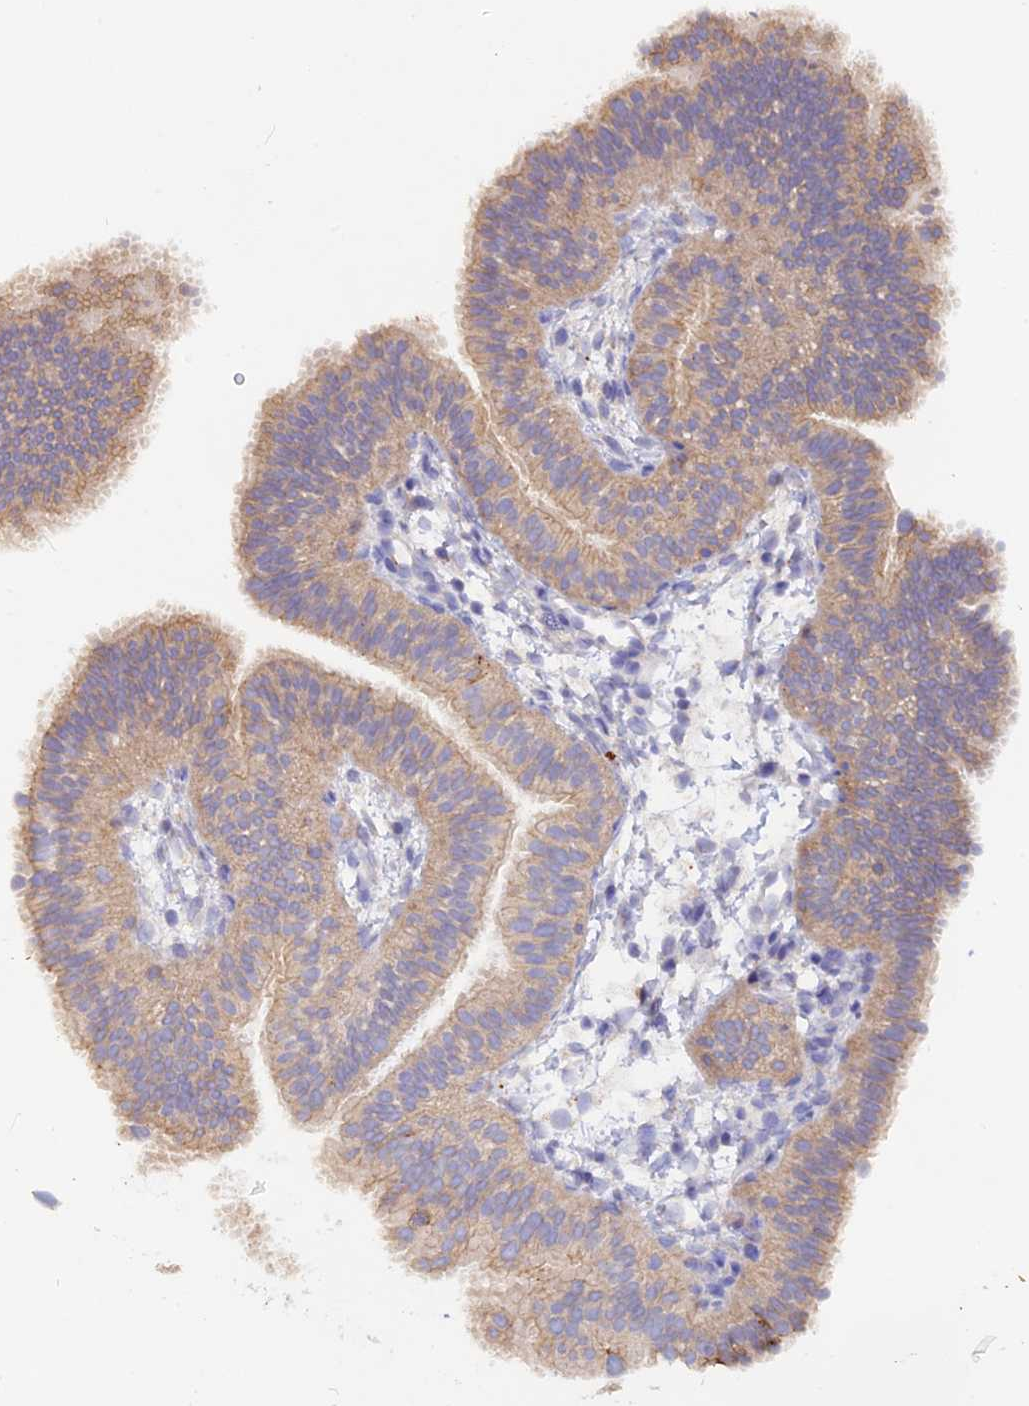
{"staining": {"intensity": "weak", "quantity": "<25%", "location": "cytoplasmic/membranous"}, "tissue": "fallopian tube", "cell_type": "Glandular cells", "image_type": "normal", "snomed": [{"axis": "morphology", "description": "Normal tissue, NOS"}, {"axis": "topography", "description": "Fallopian tube"}], "caption": "Fallopian tube stained for a protein using immunohistochemistry (IHC) displays no staining glandular cells.", "gene": "SLC26A4", "patient": {"sex": "female", "age": 35}}